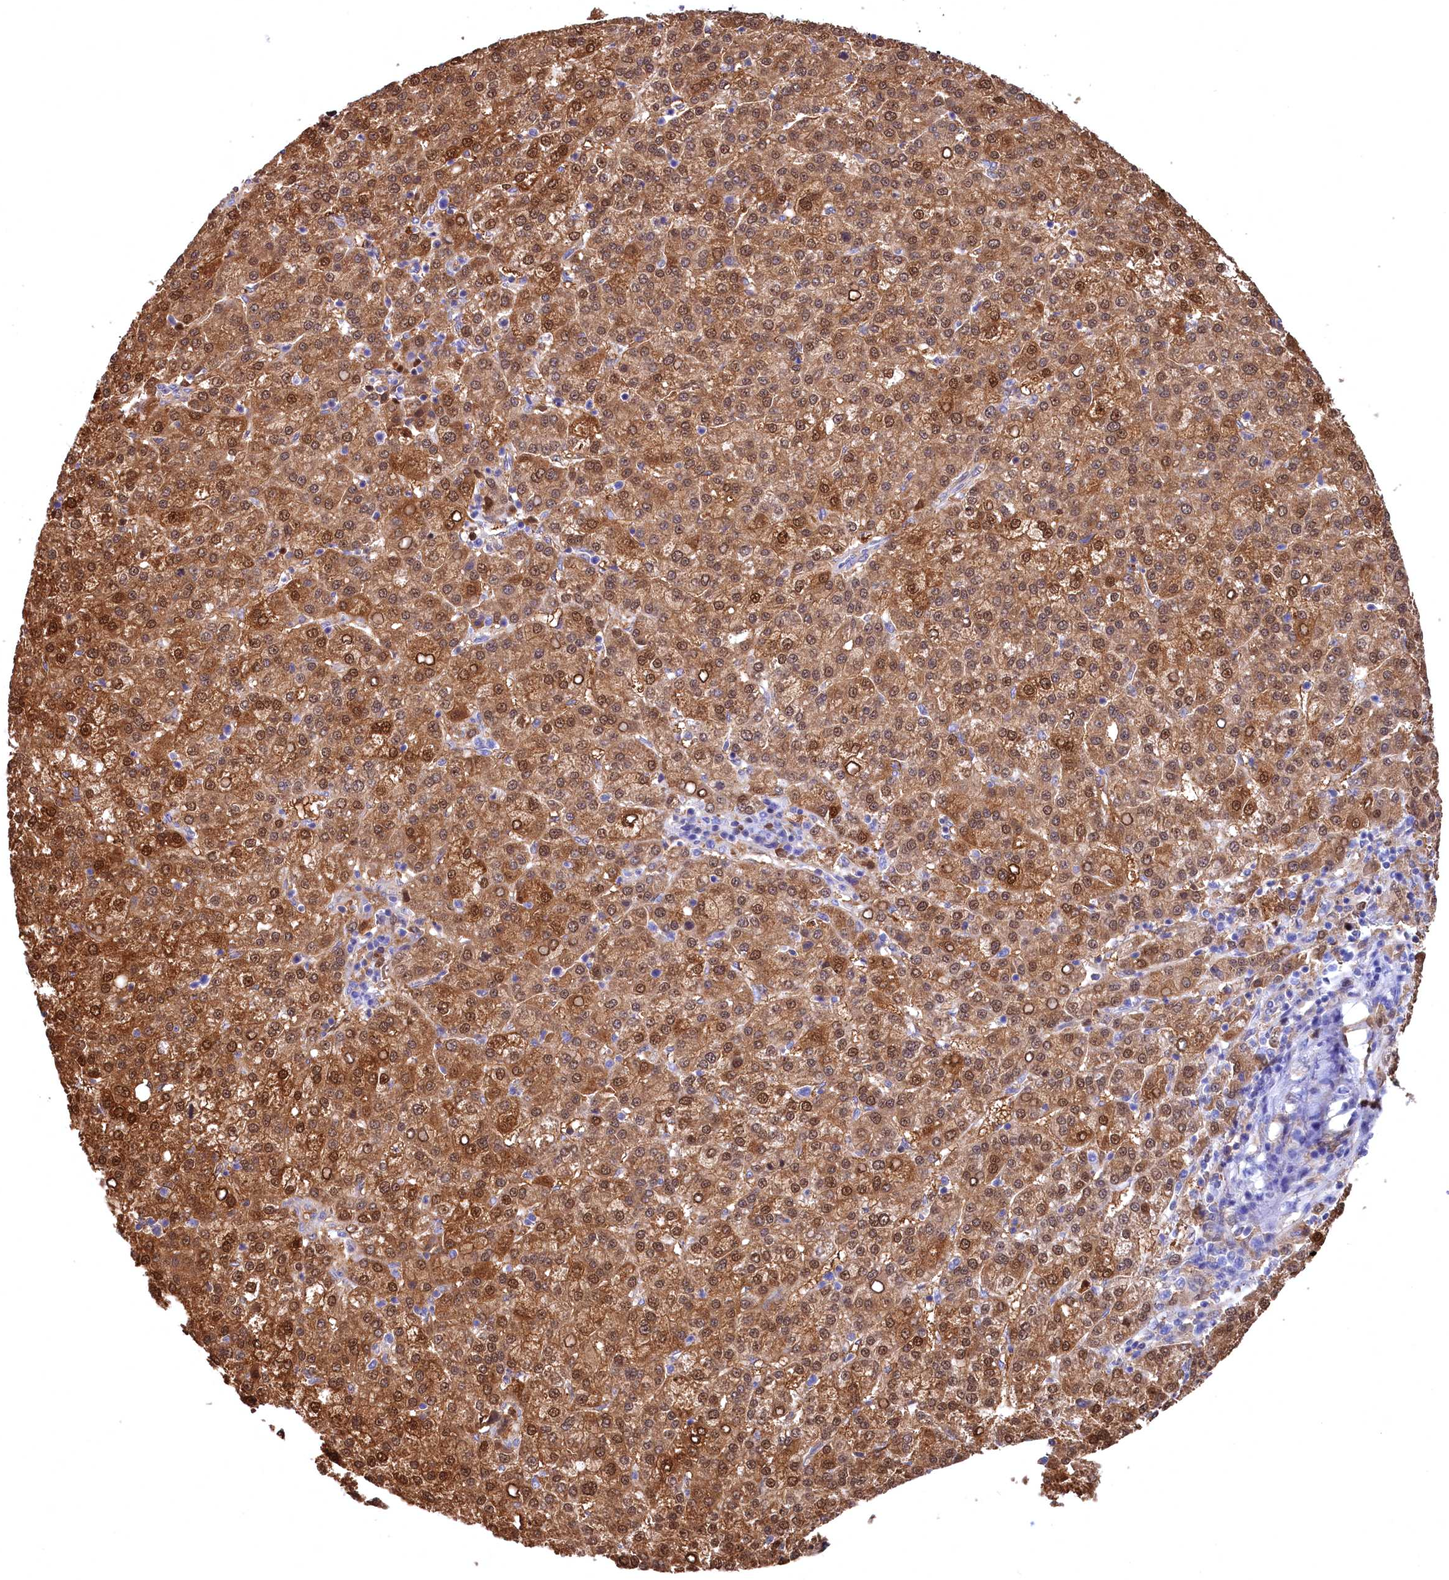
{"staining": {"intensity": "moderate", "quantity": ">75%", "location": "cytoplasmic/membranous,nuclear"}, "tissue": "liver cancer", "cell_type": "Tumor cells", "image_type": "cancer", "snomed": [{"axis": "morphology", "description": "Carcinoma, Hepatocellular, NOS"}, {"axis": "topography", "description": "Liver"}], "caption": "A brown stain shows moderate cytoplasmic/membranous and nuclear staining of a protein in liver cancer (hepatocellular carcinoma) tumor cells.", "gene": "C11orf54", "patient": {"sex": "female", "age": 58}}